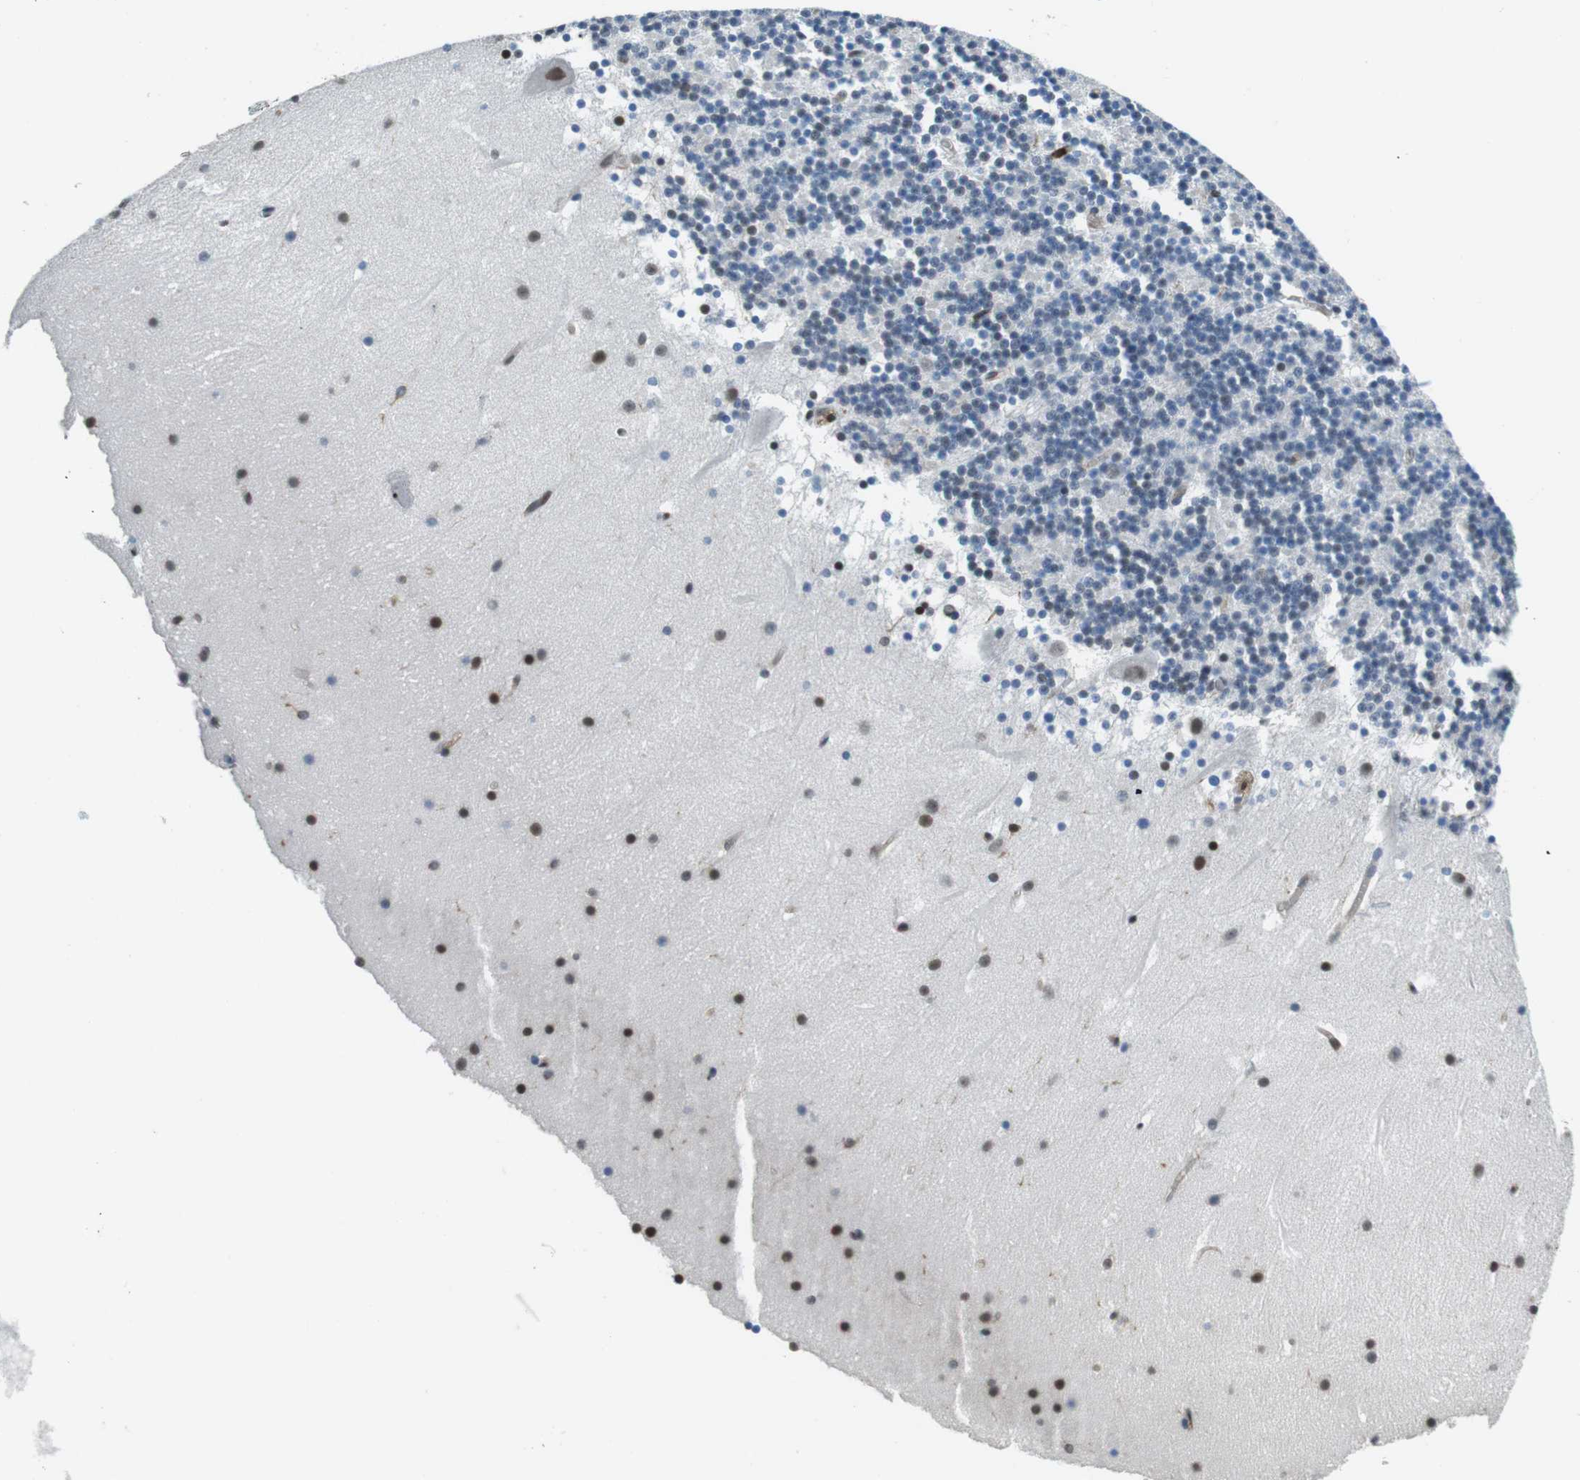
{"staining": {"intensity": "weak", "quantity": "<25%", "location": "nuclear"}, "tissue": "cerebellum", "cell_type": "Cells in granular layer", "image_type": "normal", "snomed": [{"axis": "morphology", "description": "Normal tissue, NOS"}, {"axis": "topography", "description": "Cerebellum"}], "caption": "A histopathology image of cerebellum stained for a protein exhibits no brown staining in cells in granular layer.", "gene": "STK10", "patient": {"sex": "male", "age": 45}}